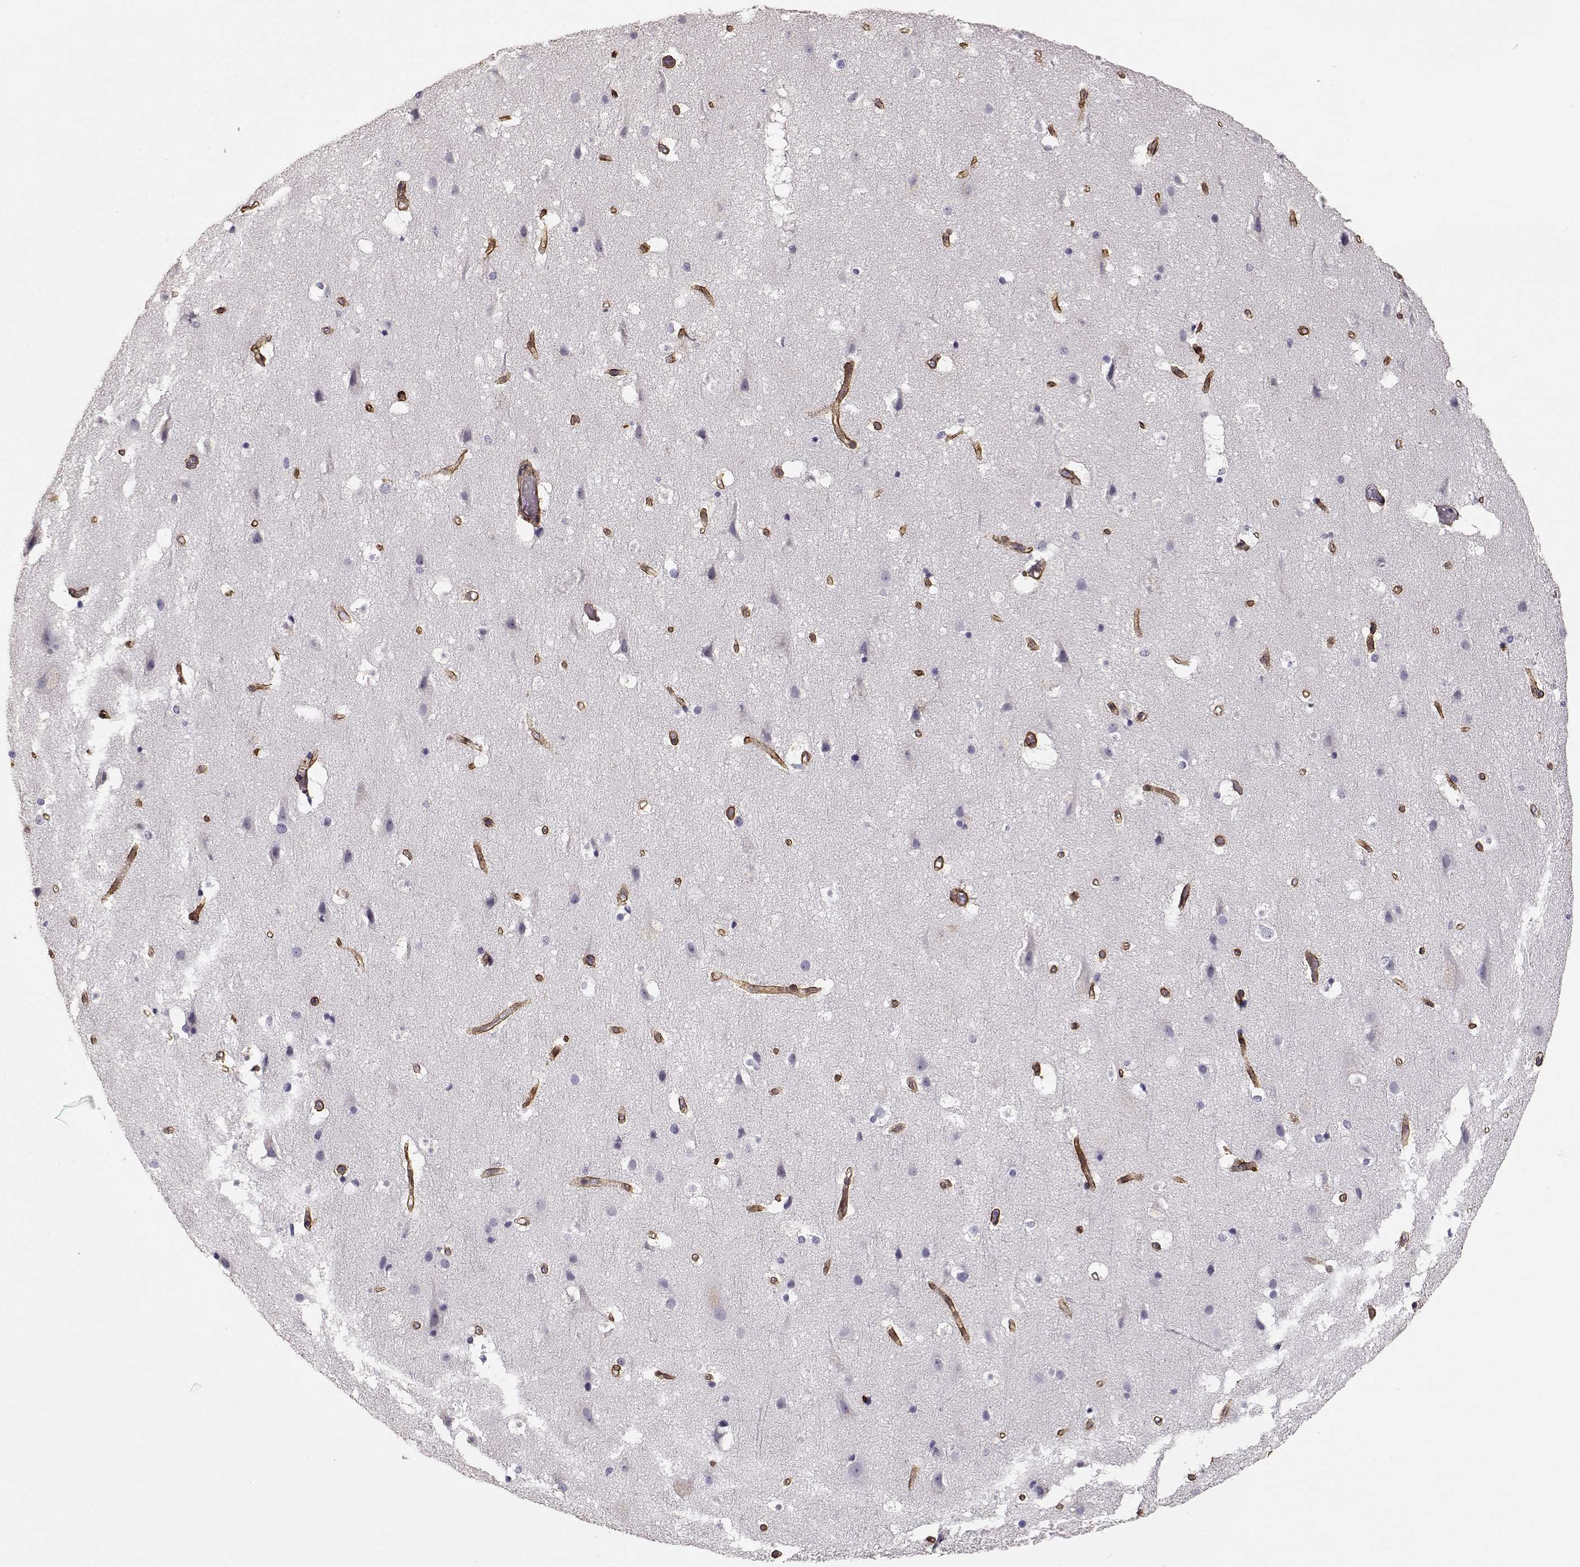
{"staining": {"intensity": "negative", "quantity": "none", "location": "none"}, "tissue": "cerebral cortex", "cell_type": "Endothelial cells", "image_type": "normal", "snomed": [{"axis": "morphology", "description": "Normal tissue, NOS"}, {"axis": "topography", "description": "Cerebral cortex"}], "caption": "Immunohistochemistry photomicrograph of benign cerebral cortex stained for a protein (brown), which reveals no staining in endothelial cells.", "gene": "LAMC1", "patient": {"sex": "female", "age": 52}}